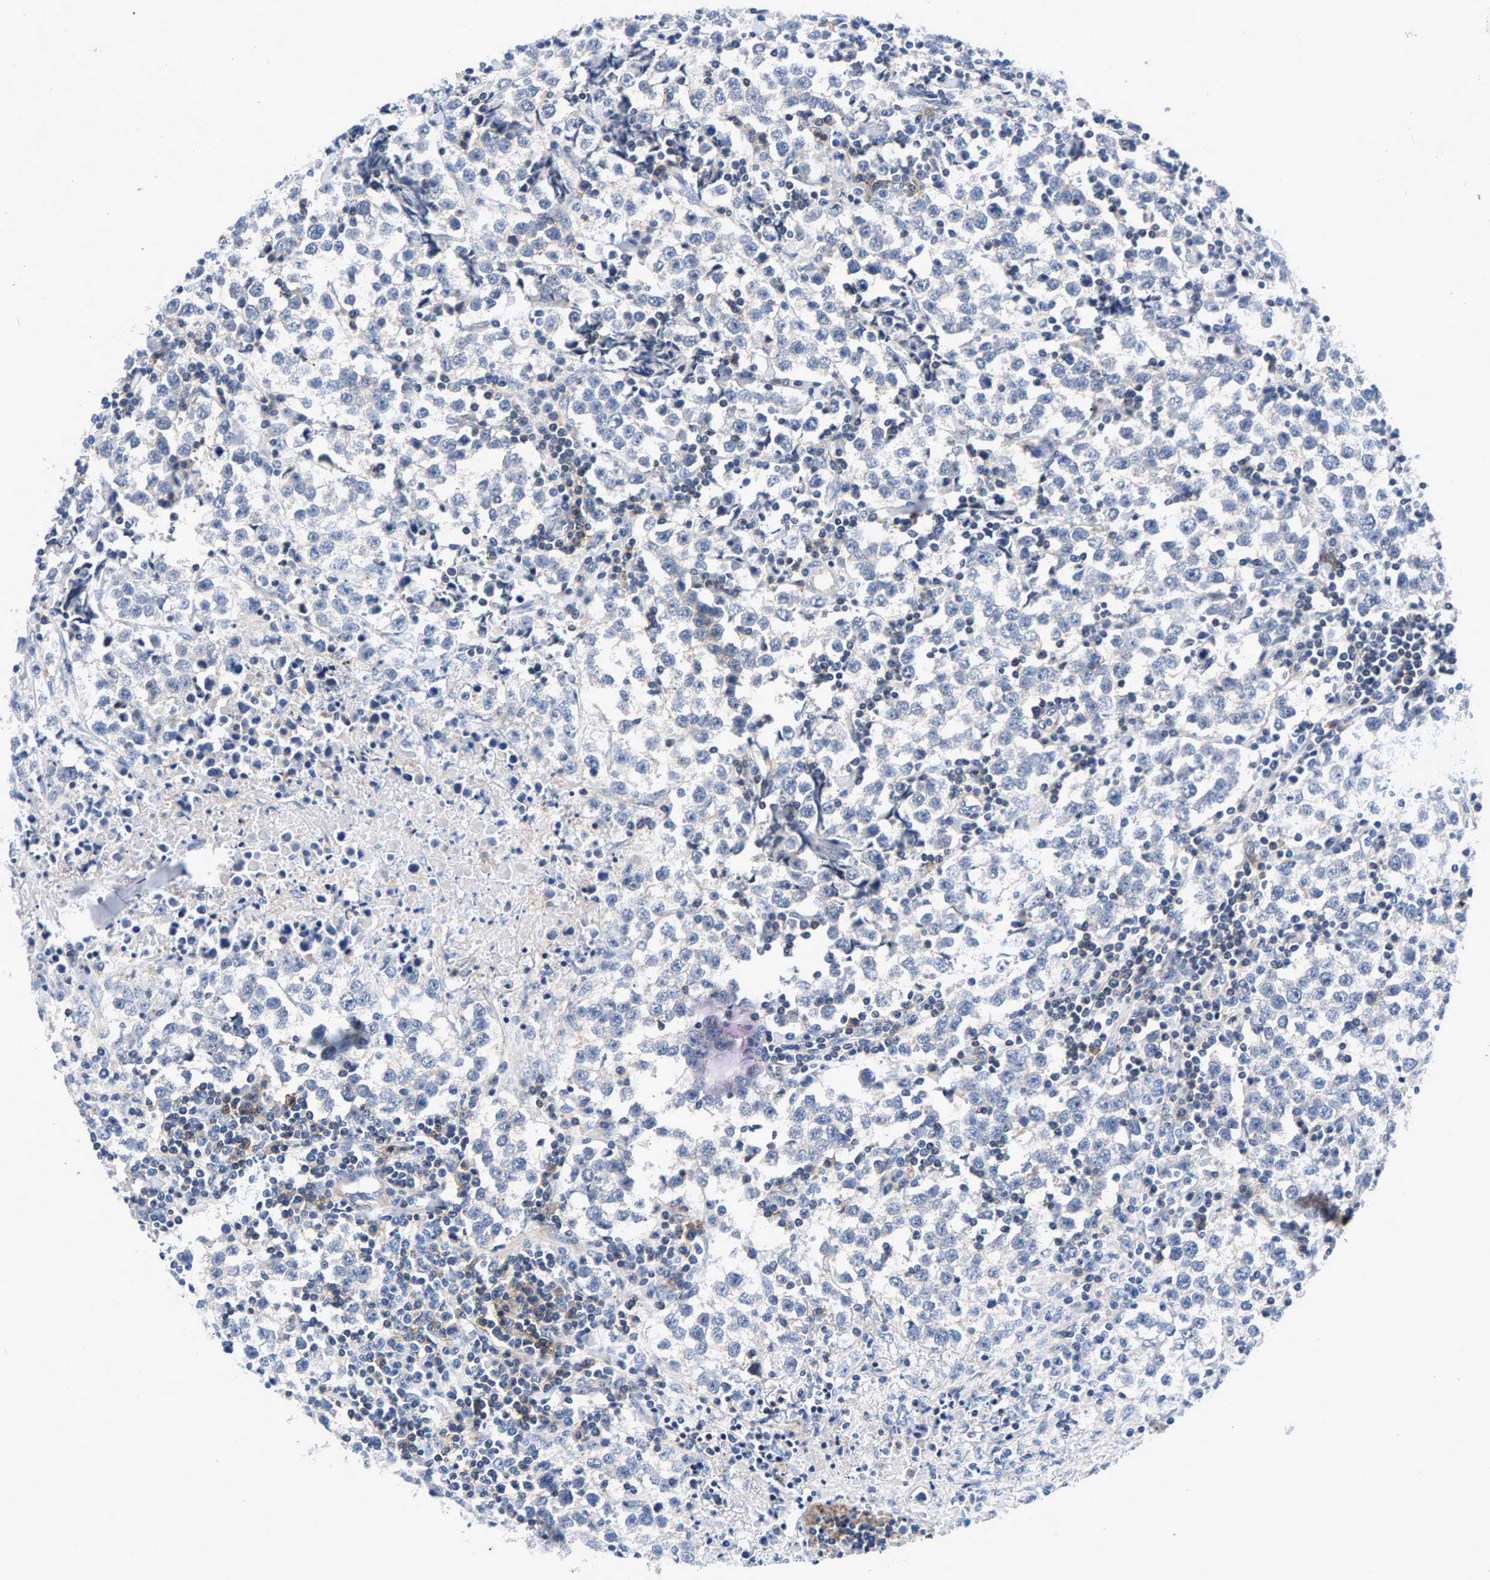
{"staining": {"intensity": "negative", "quantity": "none", "location": "none"}, "tissue": "testis cancer", "cell_type": "Tumor cells", "image_type": "cancer", "snomed": [{"axis": "morphology", "description": "Seminoma, NOS"}, {"axis": "morphology", "description": "Carcinoma, Embryonal, NOS"}, {"axis": "topography", "description": "Testis"}], "caption": "An IHC photomicrograph of testis cancer is shown. There is no staining in tumor cells of testis cancer. Nuclei are stained in blue.", "gene": "P2RY4", "patient": {"sex": "male", "age": 36}}